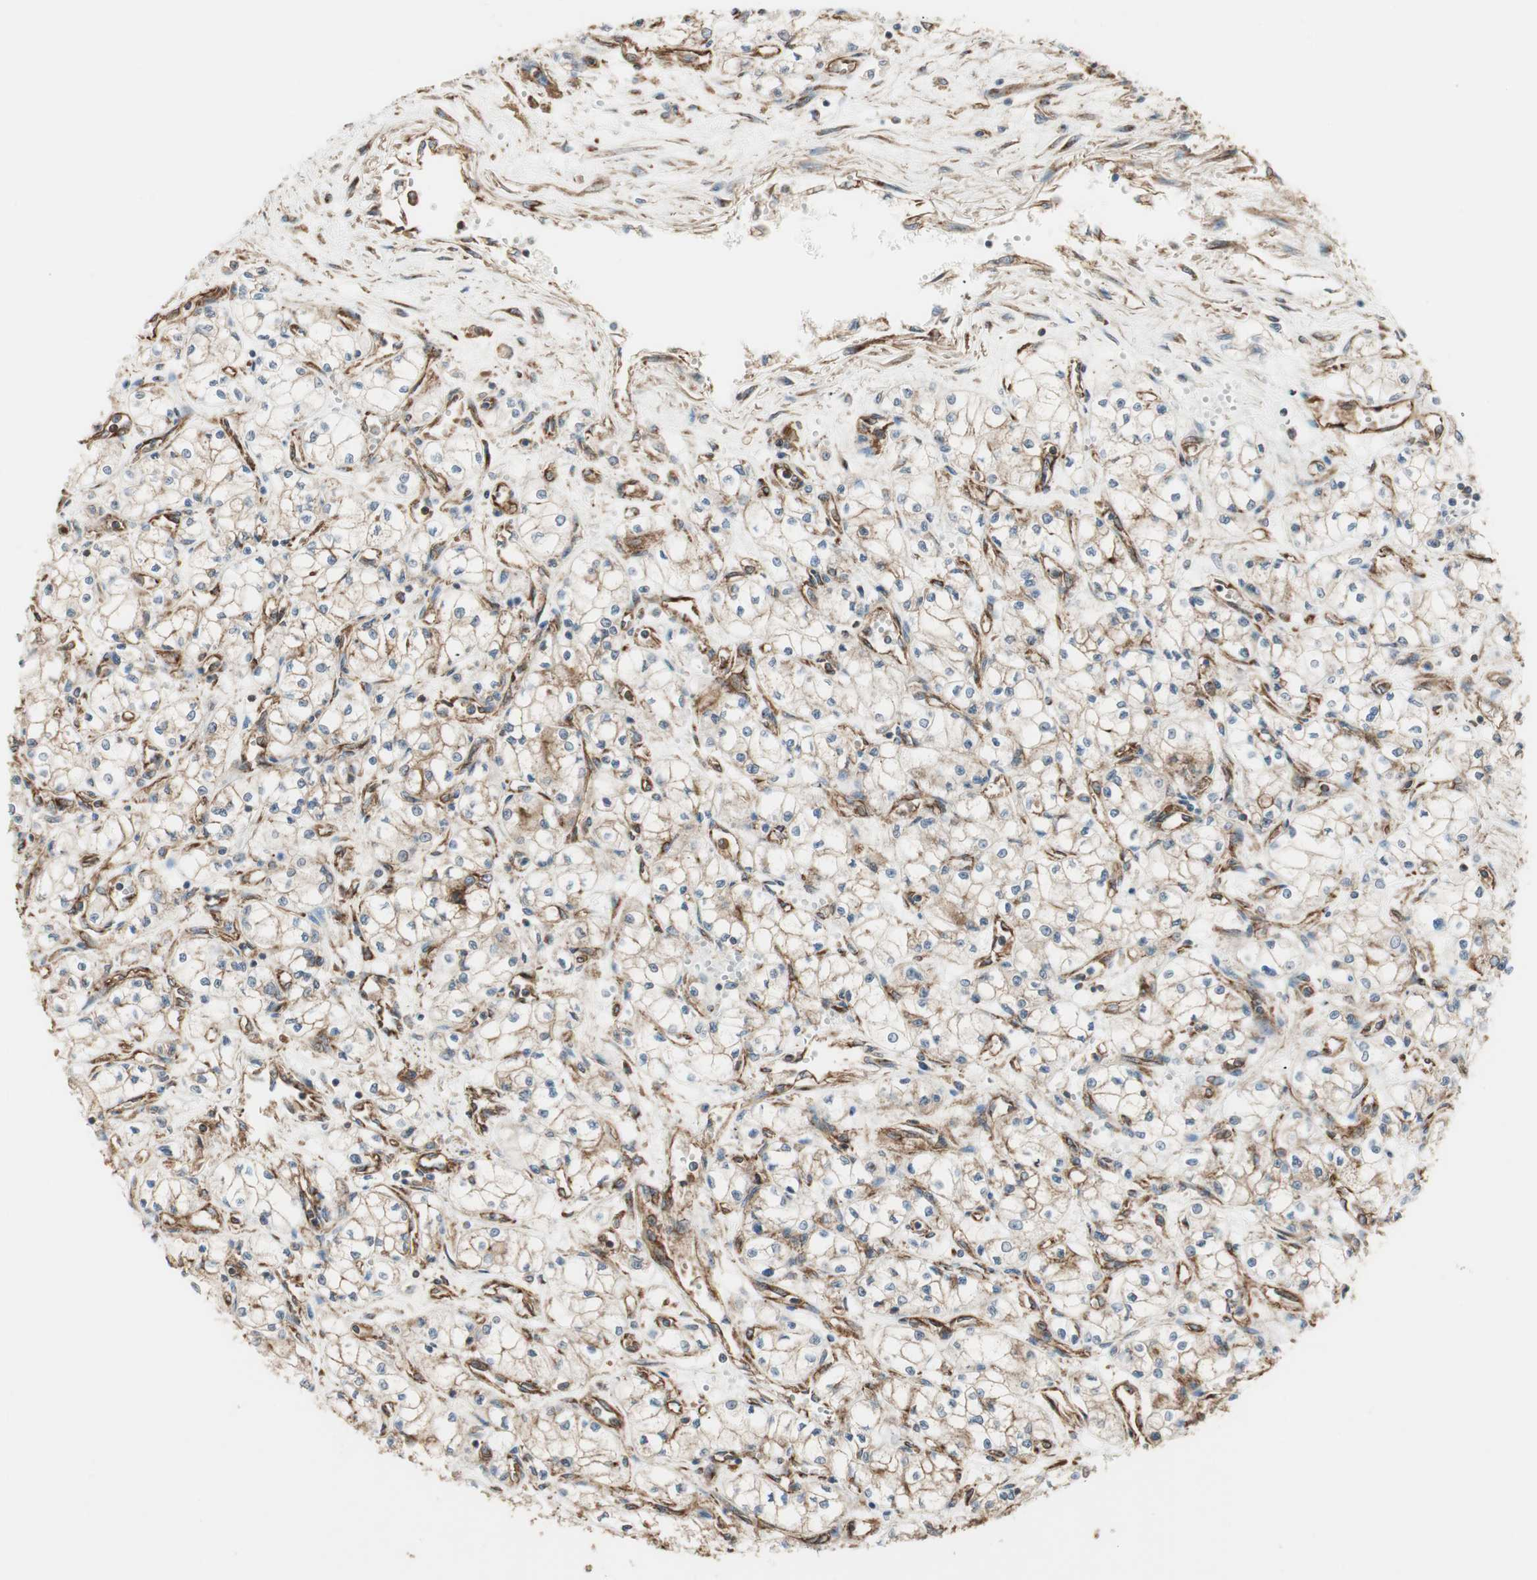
{"staining": {"intensity": "moderate", "quantity": "25%-75%", "location": "cytoplasmic/membranous"}, "tissue": "renal cancer", "cell_type": "Tumor cells", "image_type": "cancer", "snomed": [{"axis": "morphology", "description": "Normal tissue, NOS"}, {"axis": "morphology", "description": "Adenocarcinoma, NOS"}, {"axis": "topography", "description": "Kidney"}], "caption": "Renal cancer tissue reveals moderate cytoplasmic/membranous positivity in approximately 25%-75% of tumor cells, visualized by immunohistochemistry.", "gene": "H6PD", "patient": {"sex": "male", "age": 59}}